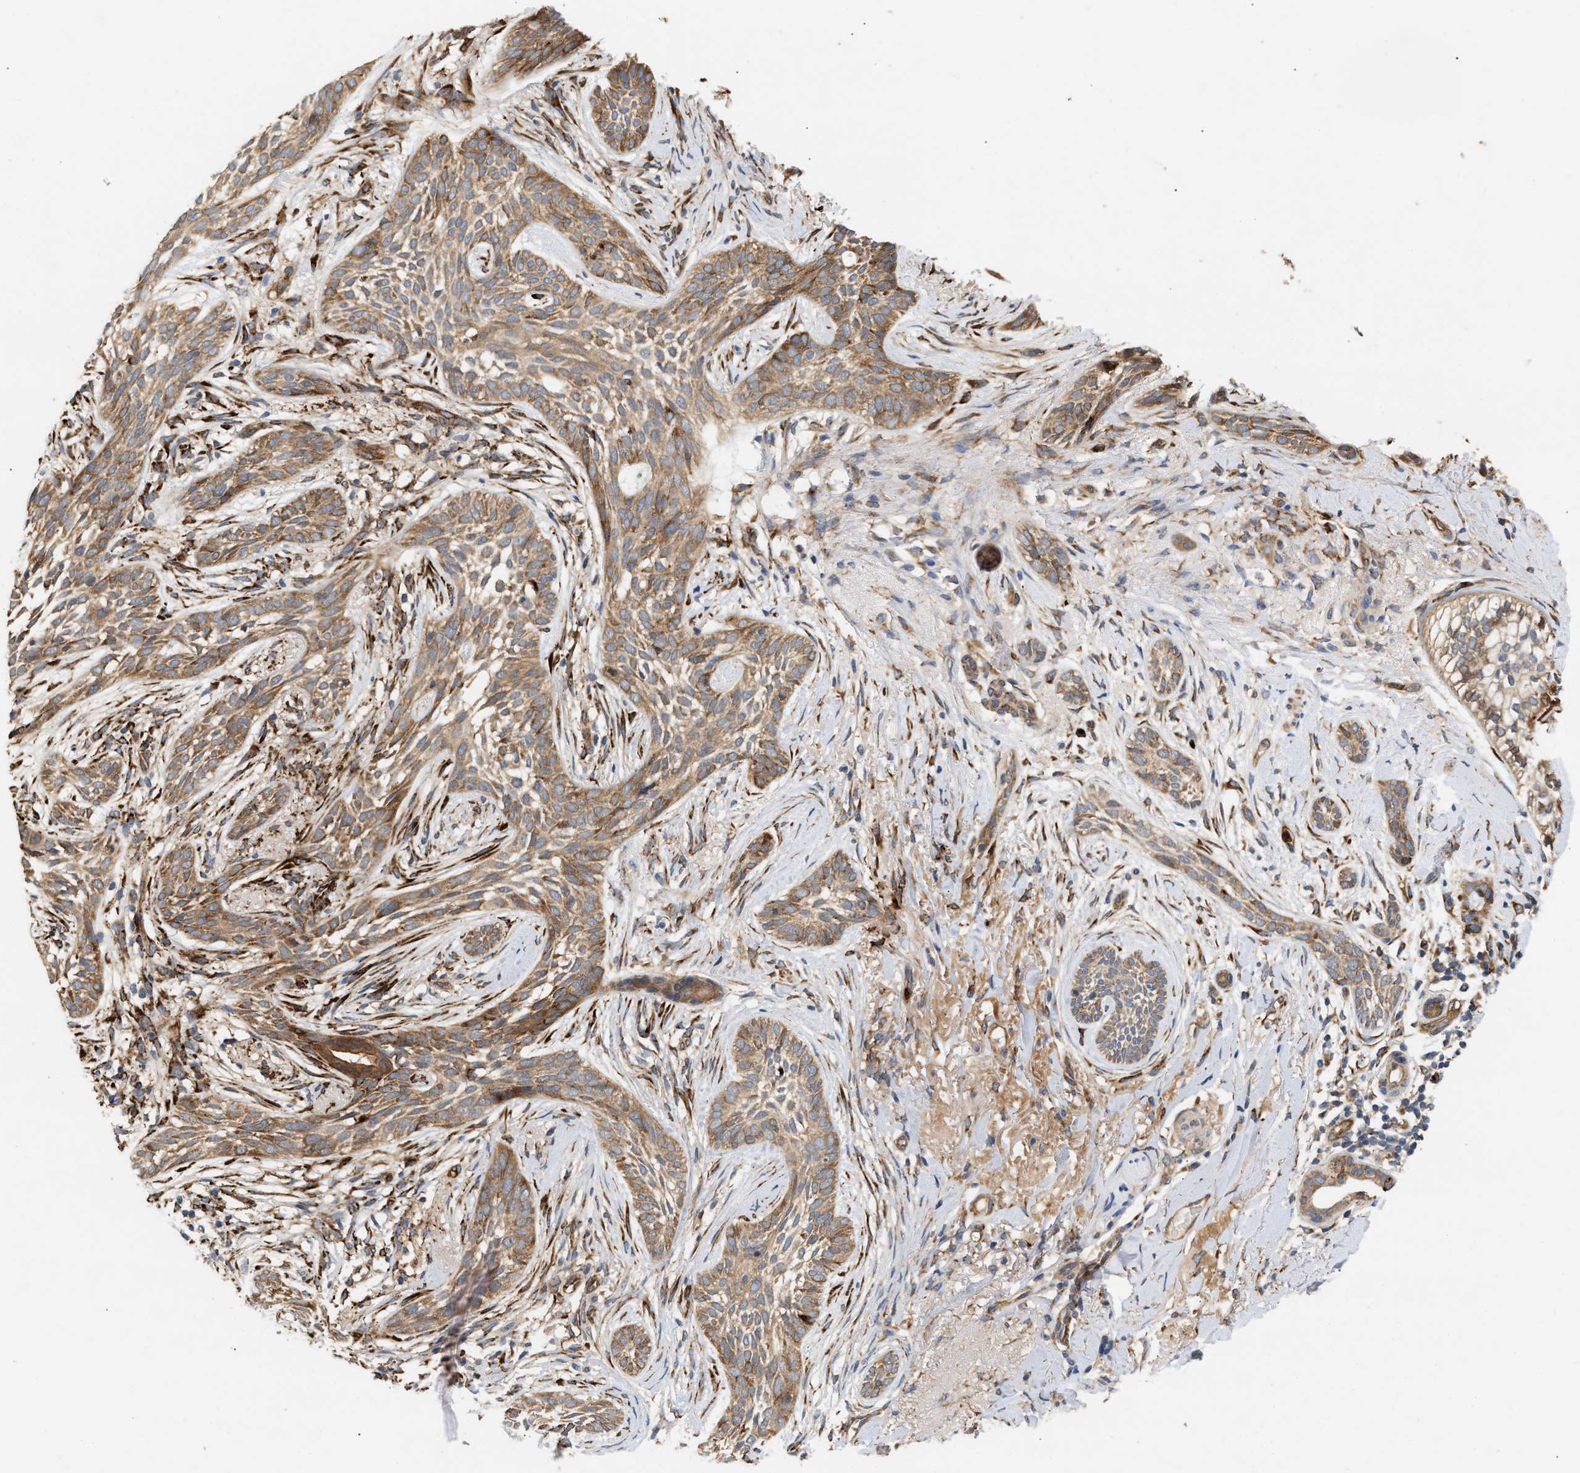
{"staining": {"intensity": "moderate", "quantity": ">75%", "location": "cytoplasmic/membranous"}, "tissue": "skin cancer", "cell_type": "Tumor cells", "image_type": "cancer", "snomed": [{"axis": "morphology", "description": "Basal cell carcinoma"}, {"axis": "topography", "description": "Skin"}], "caption": "Tumor cells show medium levels of moderate cytoplasmic/membranous staining in about >75% of cells in skin basal cell carcinoma.", "gene": "PLCD1", "patient": {"sex": "female", "age": 88}}